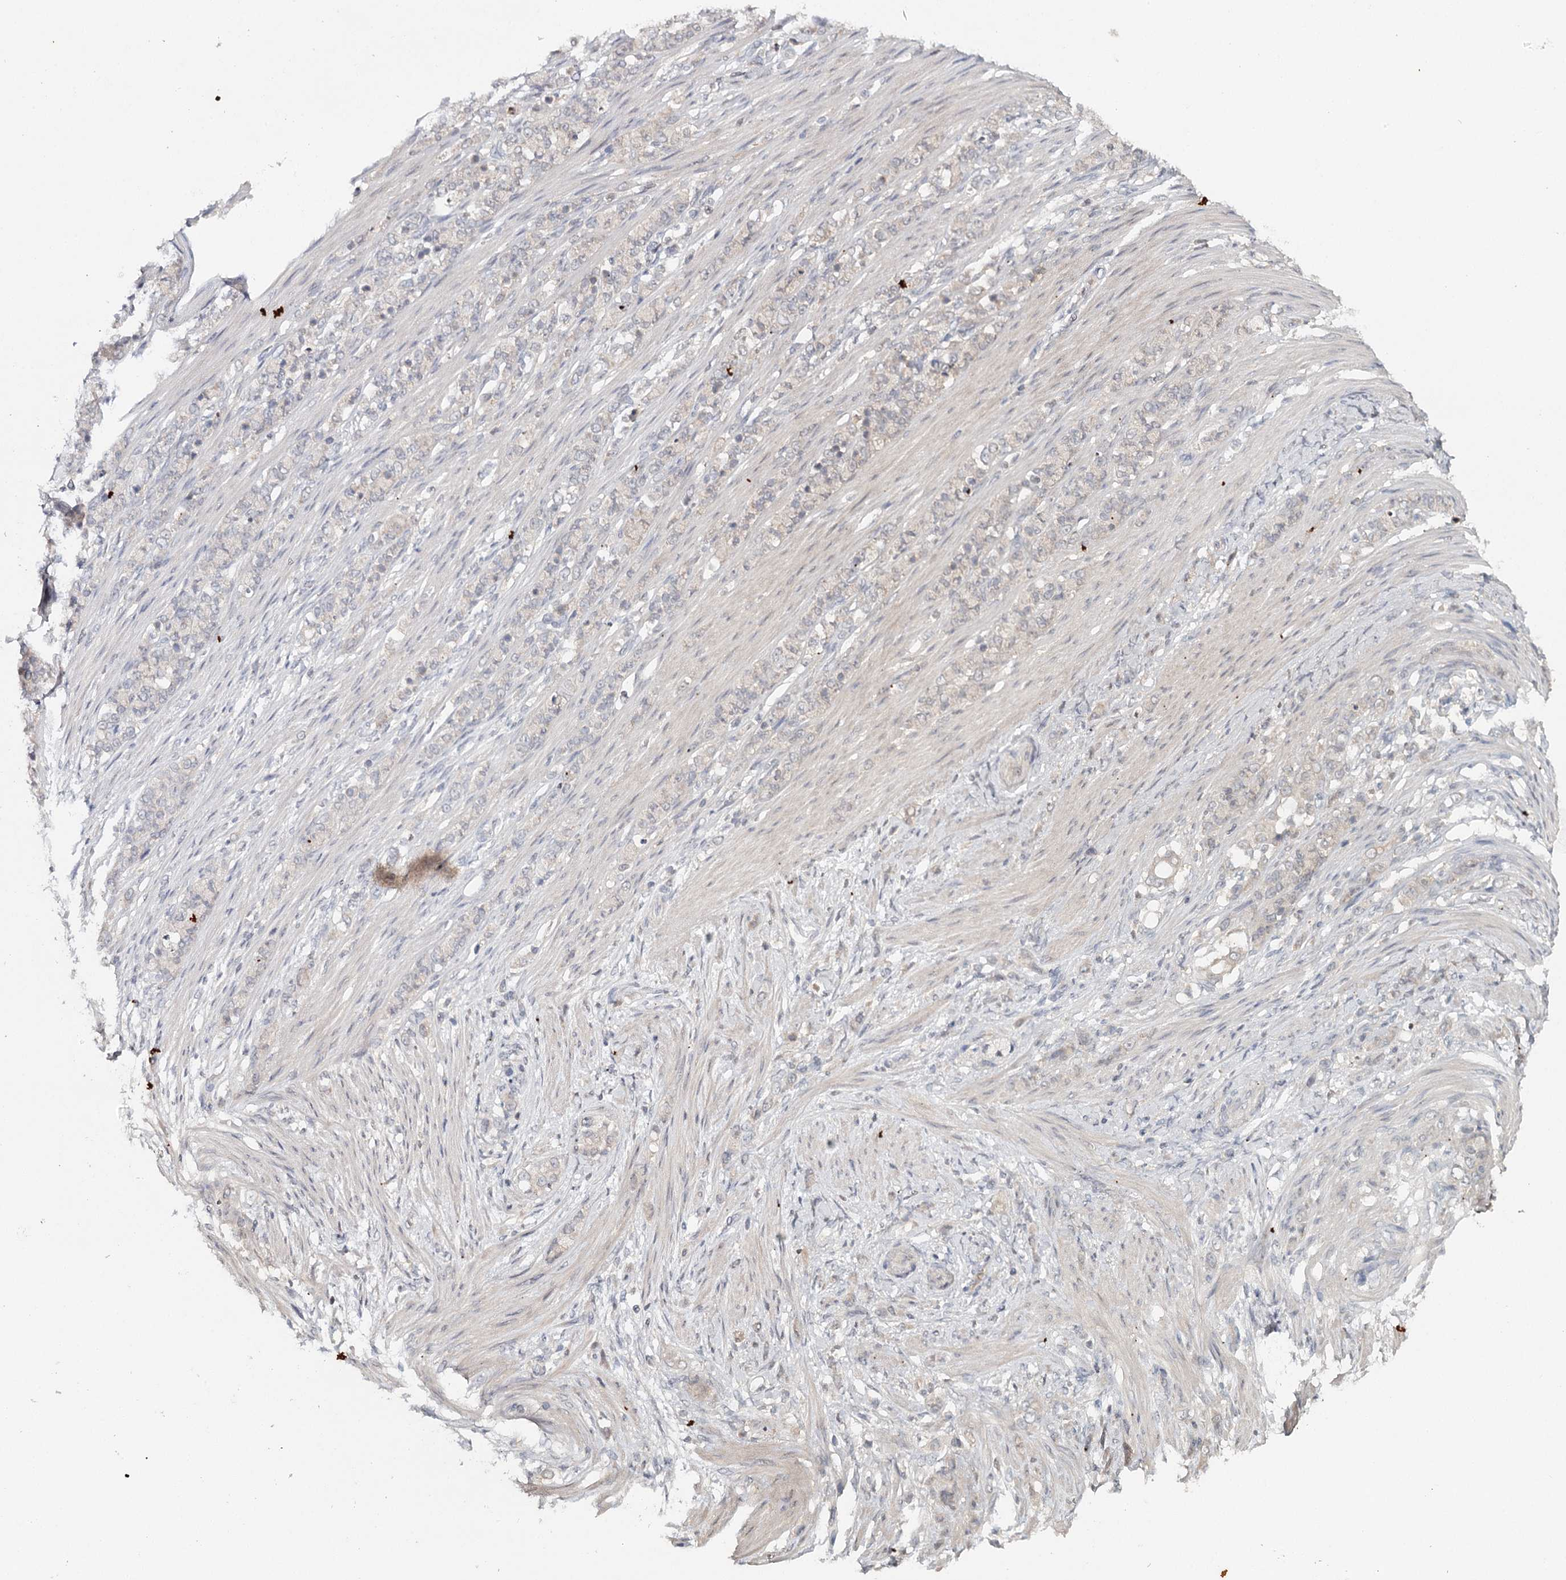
{"staining": {"intensity": "negative", "quantity": "none", "location": "none"}, "tissue": "stomach cancer", "cell_type": "Tumor cells", "image_type": "cancer", "snomed": [{"axis": "morphology", "description": "Adenocarcinoma, NOS"}, {"axis": "topography", "description": "Stomach"}], "caption": "Tumor cells show no significant expression in stomach cancer (adenocarcinoma).", "gene": "SLC41A2", "patient": {"sex": "female", "age": 79}}